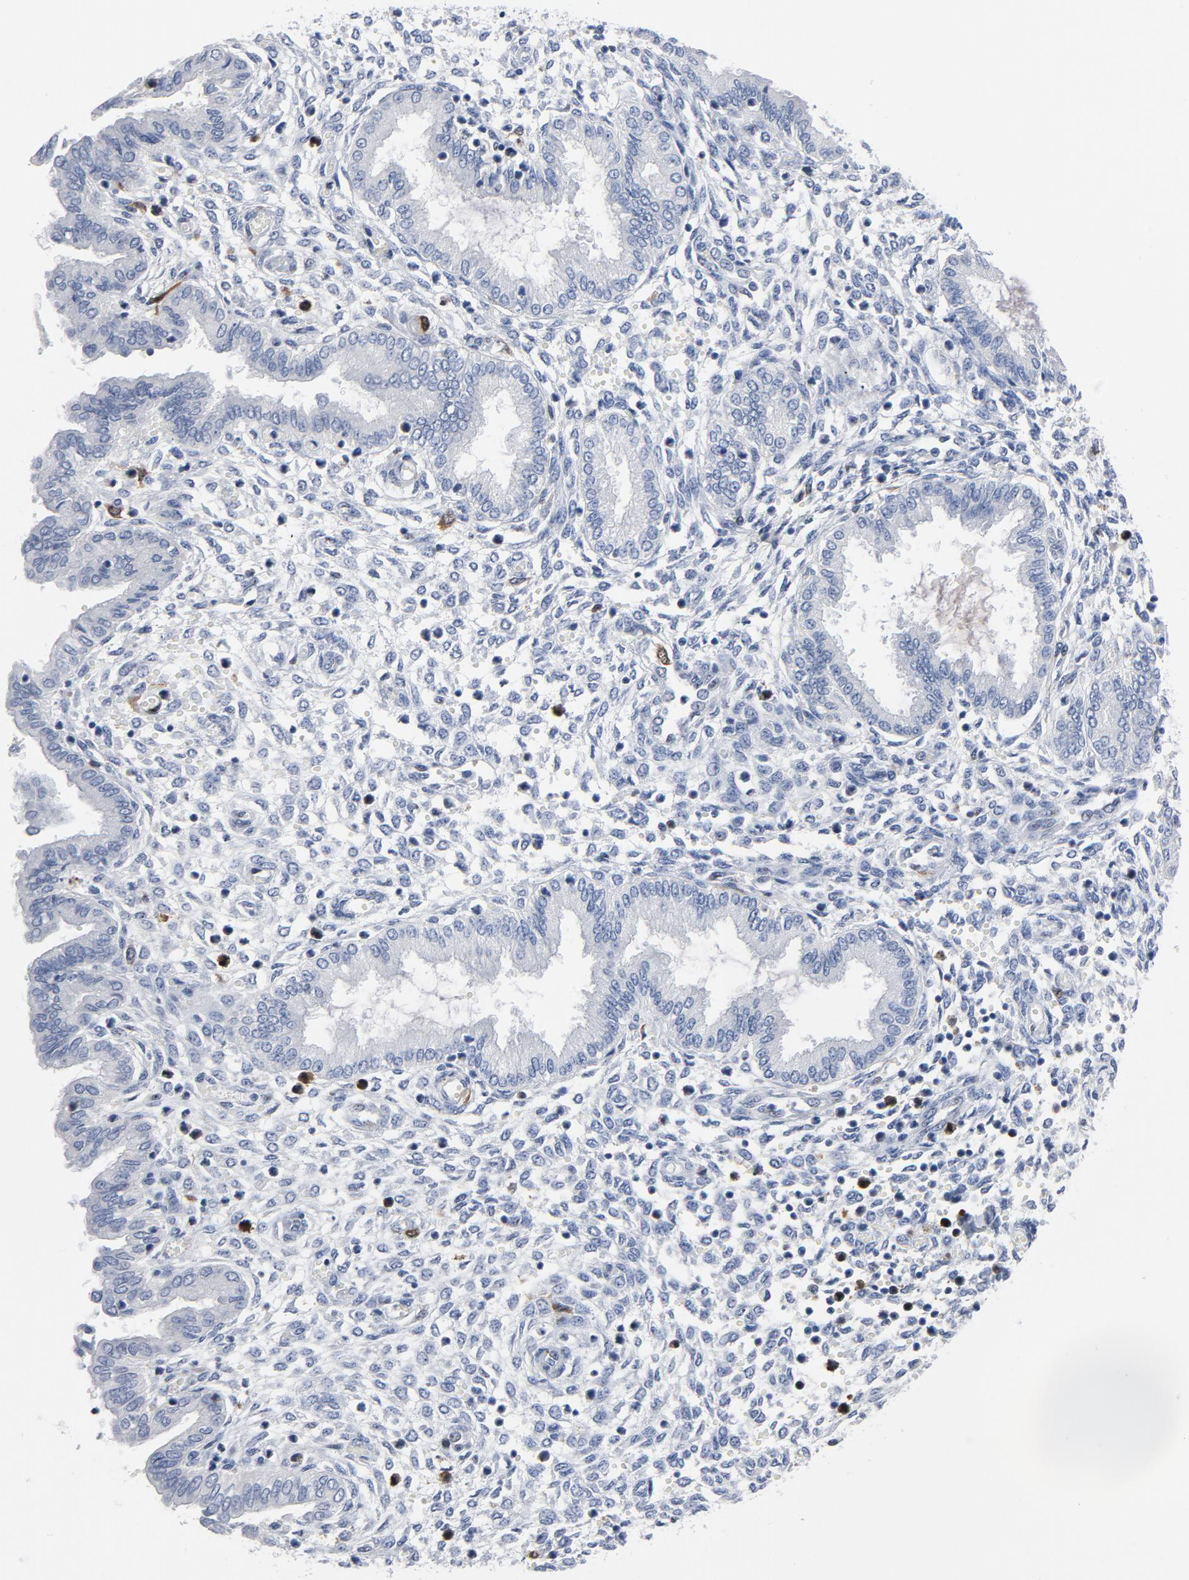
{"staining": {"intensity": "strong", "quantity": "<25%", "location": "nuclear"}, "tissue": "endometrium", "cell_type": "Cells in endometrial stroma", "image_type": "normal", "snomed": [{"axis": "morphology", "description": "Normal tissue, NOS"}, {"axis": "topography", "description": "Endometrium"}], "caption": "Protein expression analysis of normal endometrium shows strong nuclear expression in about <25% of cells in endometrial stroma.", "gene": "CDC20", "patient": {"sex": "female", "age": 33}}